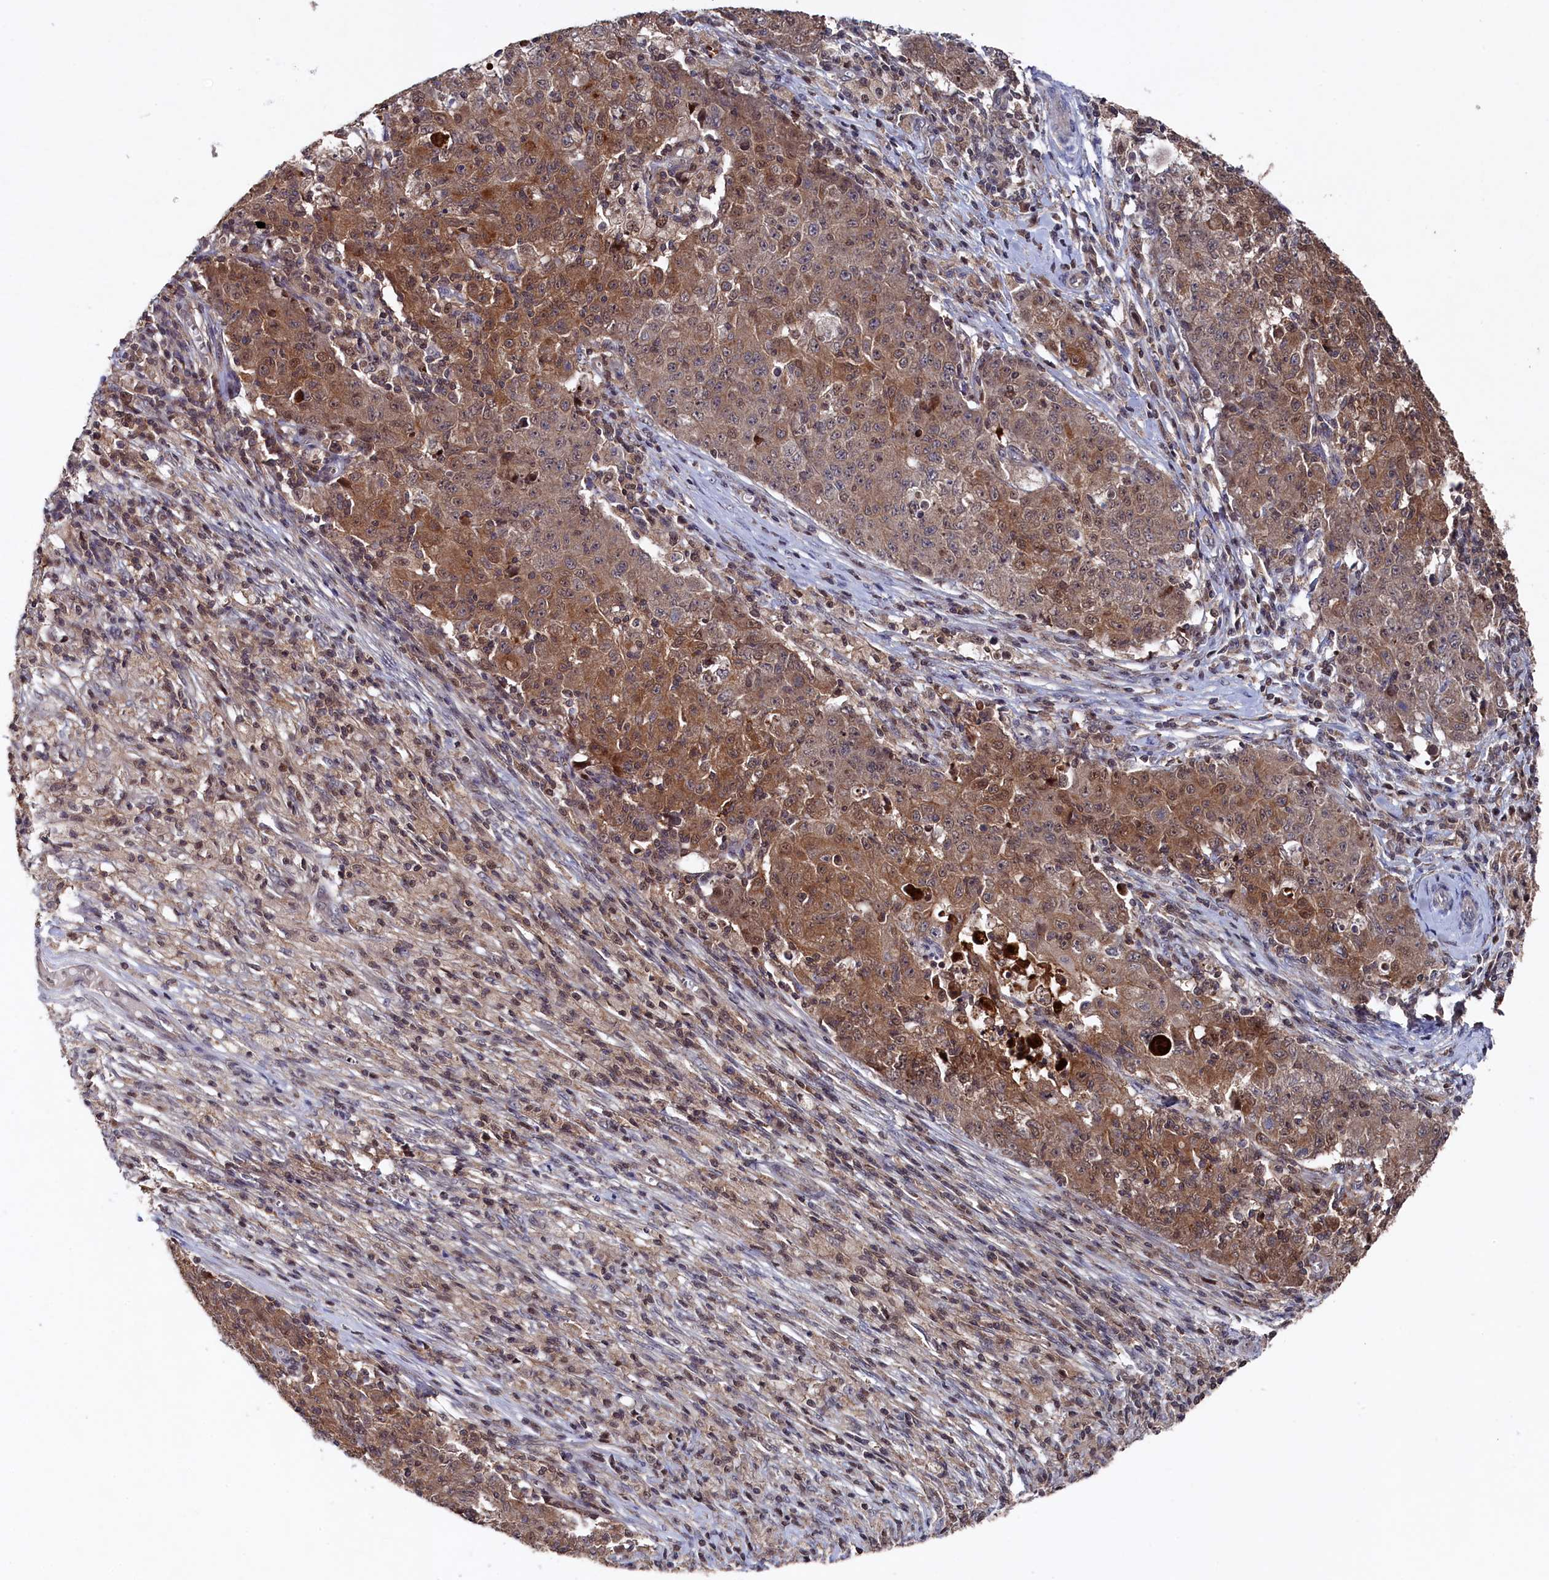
{"staining": {"intensity": "moderate", "quantity": ">75%", "location": "cytoplasmic/membranous,nuclear"}, "tissue": "ovarian cancer", "cell_type": "Tumor cells", "image_type": "cancer", "snomed": [{"axis": "morphology", "description": "Carcinoma, endometroid"}, {"axis": "topography", "description": "Ovary"}], "caption": "Tumor cells exhibit medium levels of moderate cytoplasmic/membranous and nuclear positivity in about >75% of cells in endometroid carcinoma (ovarian).", "gene": "TMC5", "patient": {"sex": "female", "age": 42}}